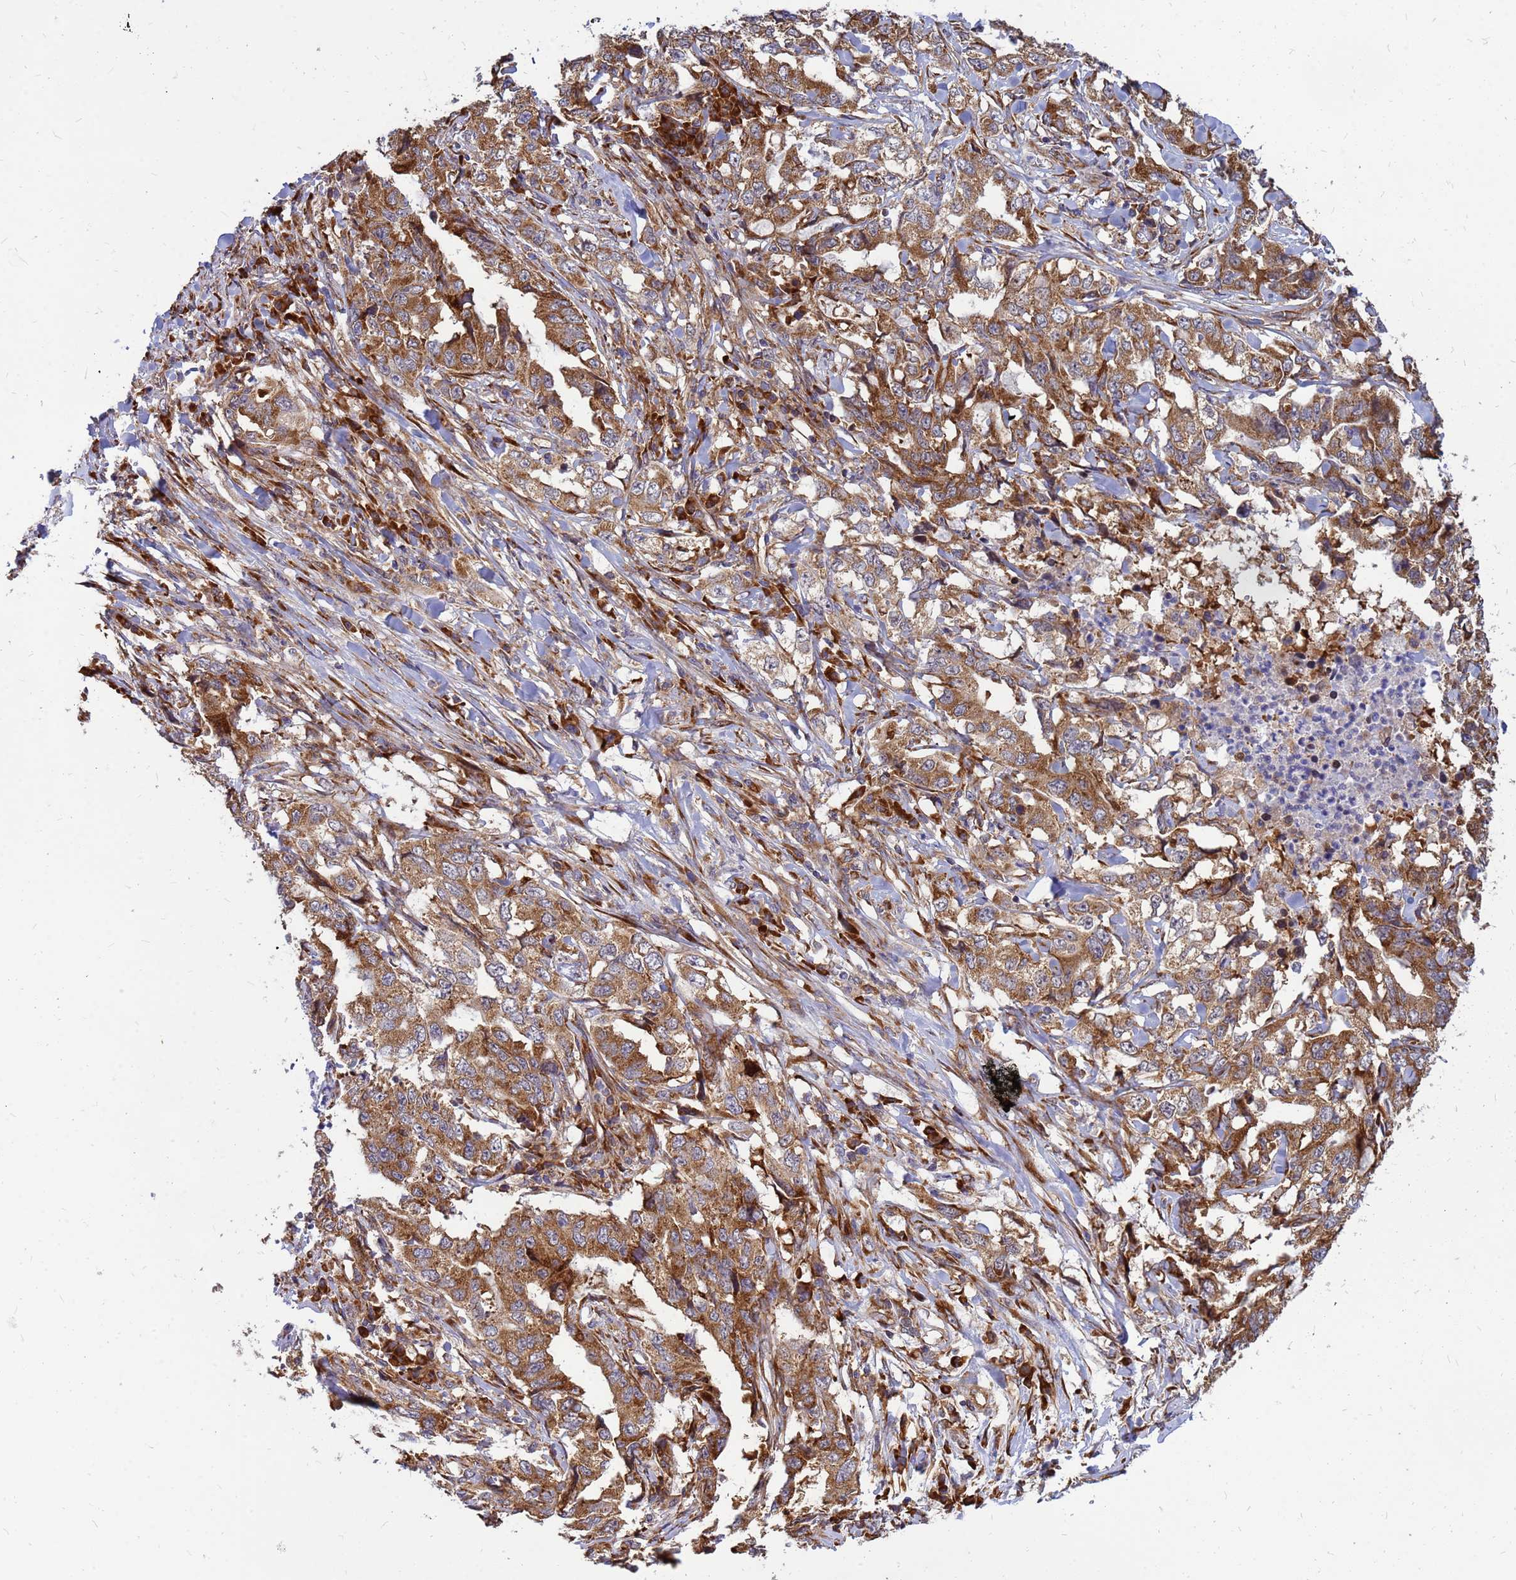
{"staining": {"intensity": "moderate", "quantity": ">75%", "location": "cytoplasmic/membranous"}, "tissue": "lung cancer", "cell_type": "Tumor cells", "image_type": "cancer", "snomed": [{"axis": "morphology", "description": "Adenocarcinoma, NOS"}, {"axis": "topography", "description": "Lung"}], "caption": "Protein analysis of adenocarcinoma (lung) tissue displays moderate cytoplasmic/membranous staining in about >75% of tumor cells.", "gene": "RPL8", "patient": {"sex": "female", "age": 51}}